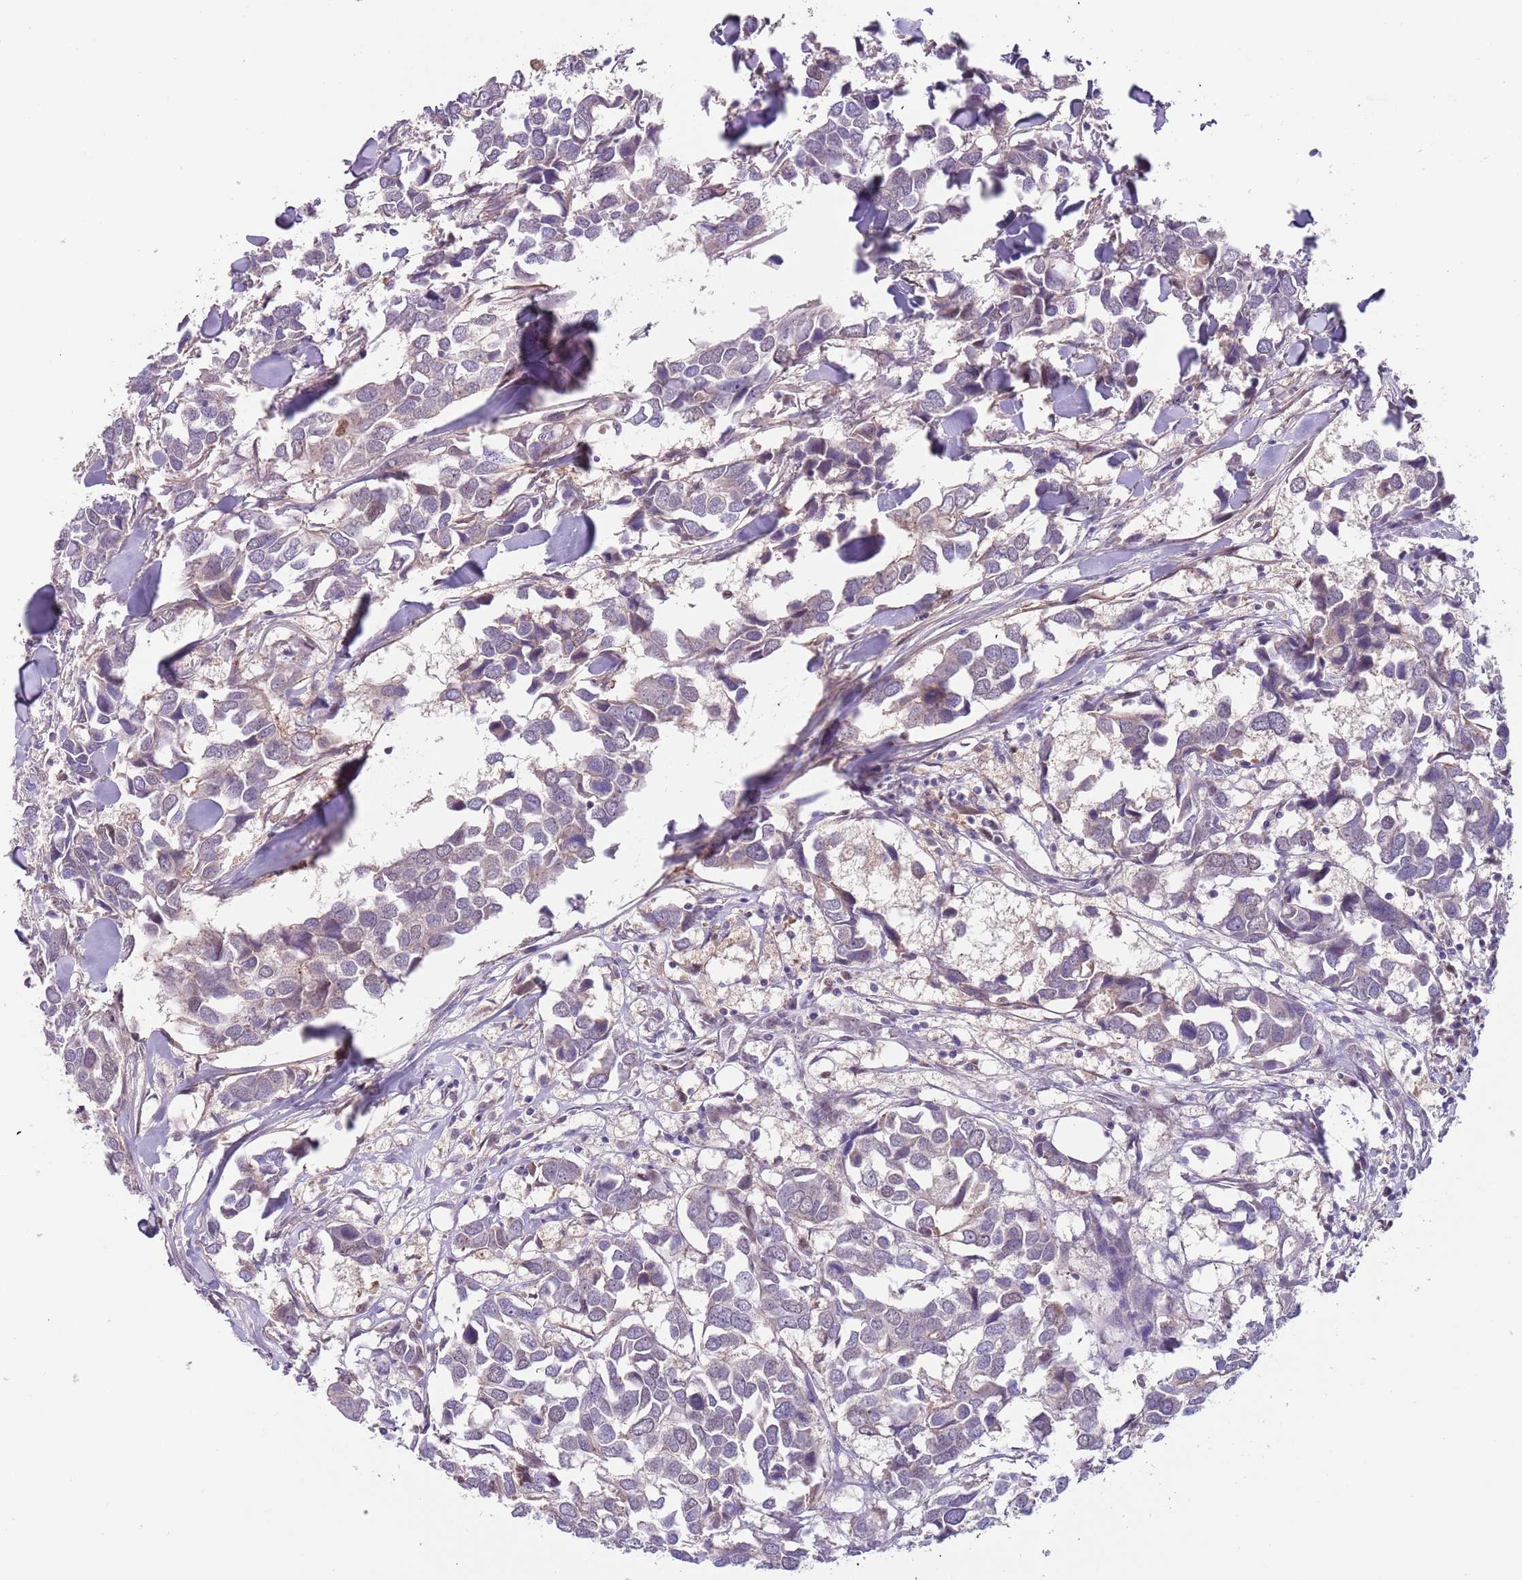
{"staining": {"intensity": "negative", "quantity": "none", "location": "none"}, "tissue": "breast cancer", "cell_type": "Tumor cells", "image_type": "cancer", "snomed": [{"axis": "morphology", "description": "Duct carcinoma"}, {"axis": "topography", "description": "Breast"}], "caption": "A micrograph of human breast cancer (infiltrating ductal carcinoma) is negative for staining in tumor cells.", "gene": "RMND5B", "patient": {"sex": "female", "age": 83}}